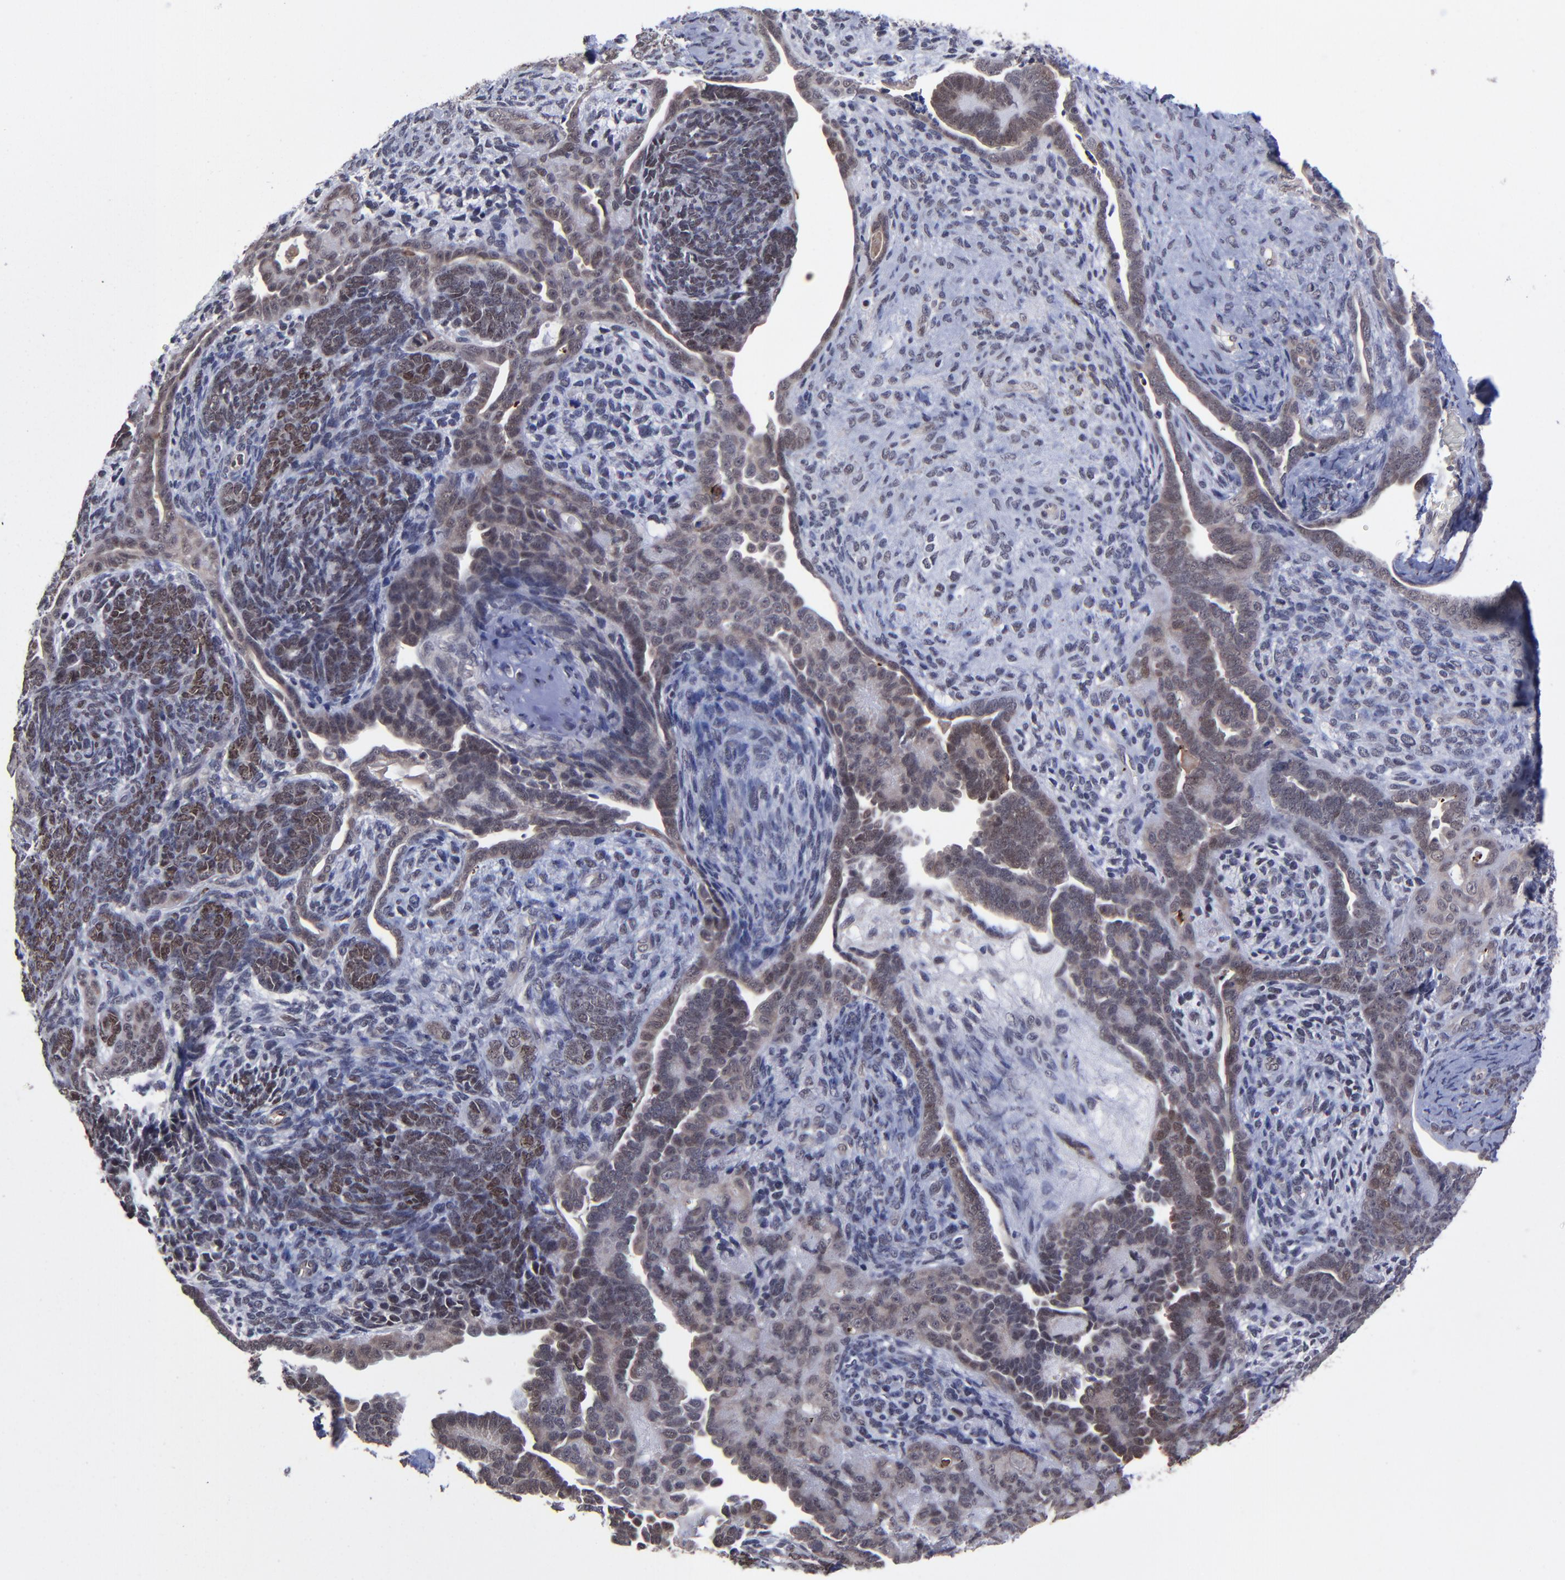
{"staining": {"intensity": "moderate", "quantity": "25%-75%", "location": "nuclear"}, "tissue": "endometrial cancer", "cell_type": "Tumor cells", "image_type": "cancer", "snomed": [{"axis": "morphology", "description": "Neoplasm, malignant, NOS"}, {"axis": "topography", "description": "Endometrium"}], "caption": "A medium amount of moderate nuclear staining is identified in approximately 25%-75% of tumor cells in endometrial cancer tissue. (DAB = brown stain, brightfield microscopy at high magnification).", "gene": "ZNF419", "patient": {"sex": "female", "age": 74}}